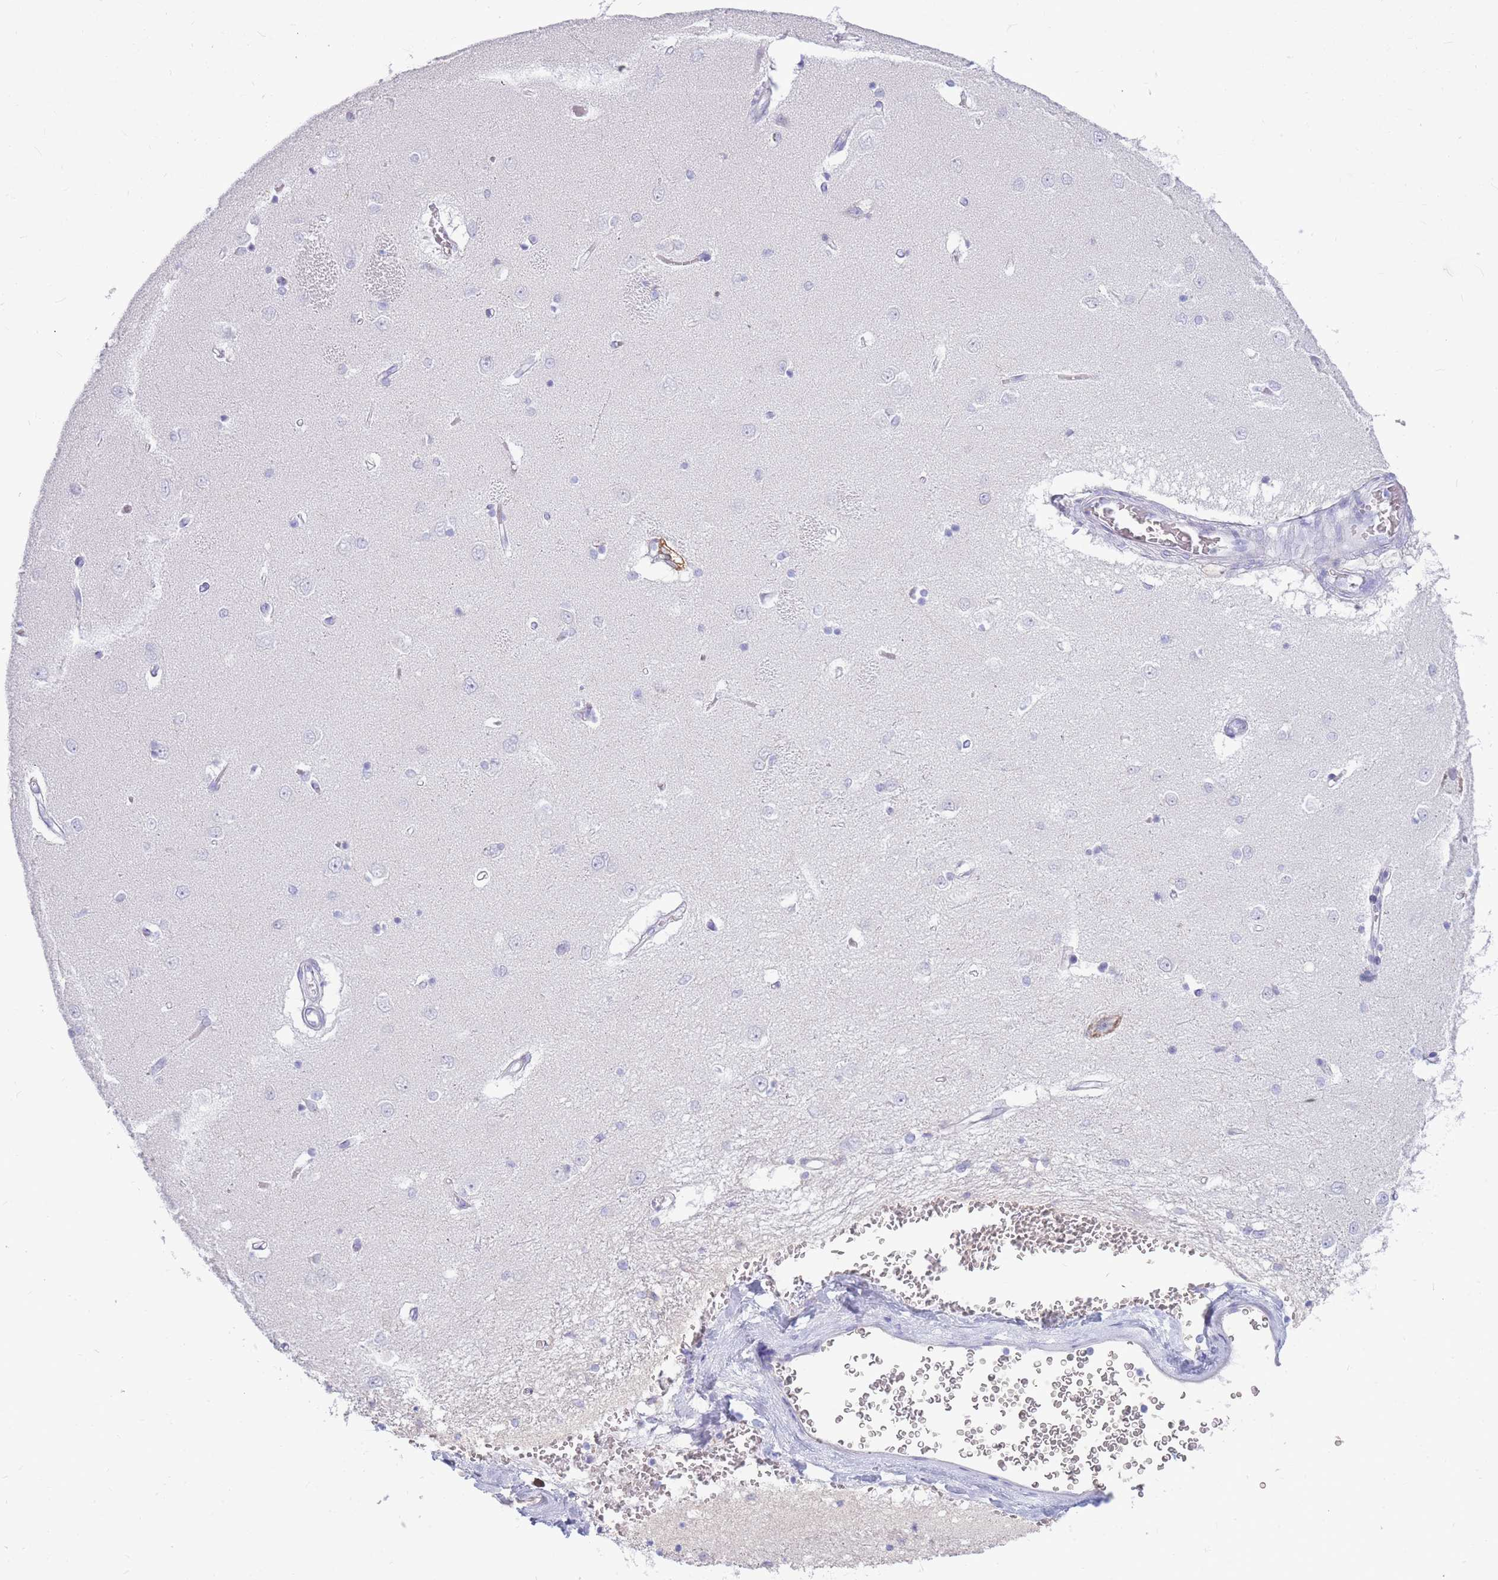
{"staining": {"intensity": "negative", "quantity": "none", "location": "none"}, "tissue": "caudate", "cell_type": "Glial cells", "image_type": "normal", "snomed": [{"axis": "morphology", "description": "Normal tissue, NOS"}, {"axis": "topography", "description": "Lateral ventricle wall"}], "caption": "A high-resolution histopathology image shows immunohistochemistry (IHC) staining of benign caudate, which shows no significant expression in glial cells. The staining was performed using DAB (3,3'-diaminobenzidine) to visualize the protein expression in brown, while the nuclei were stained in blue with hematoxylin (Magnification: 20x).", "gene": "TPSAB1", "patient": {"sex": "male", "age": 37}}